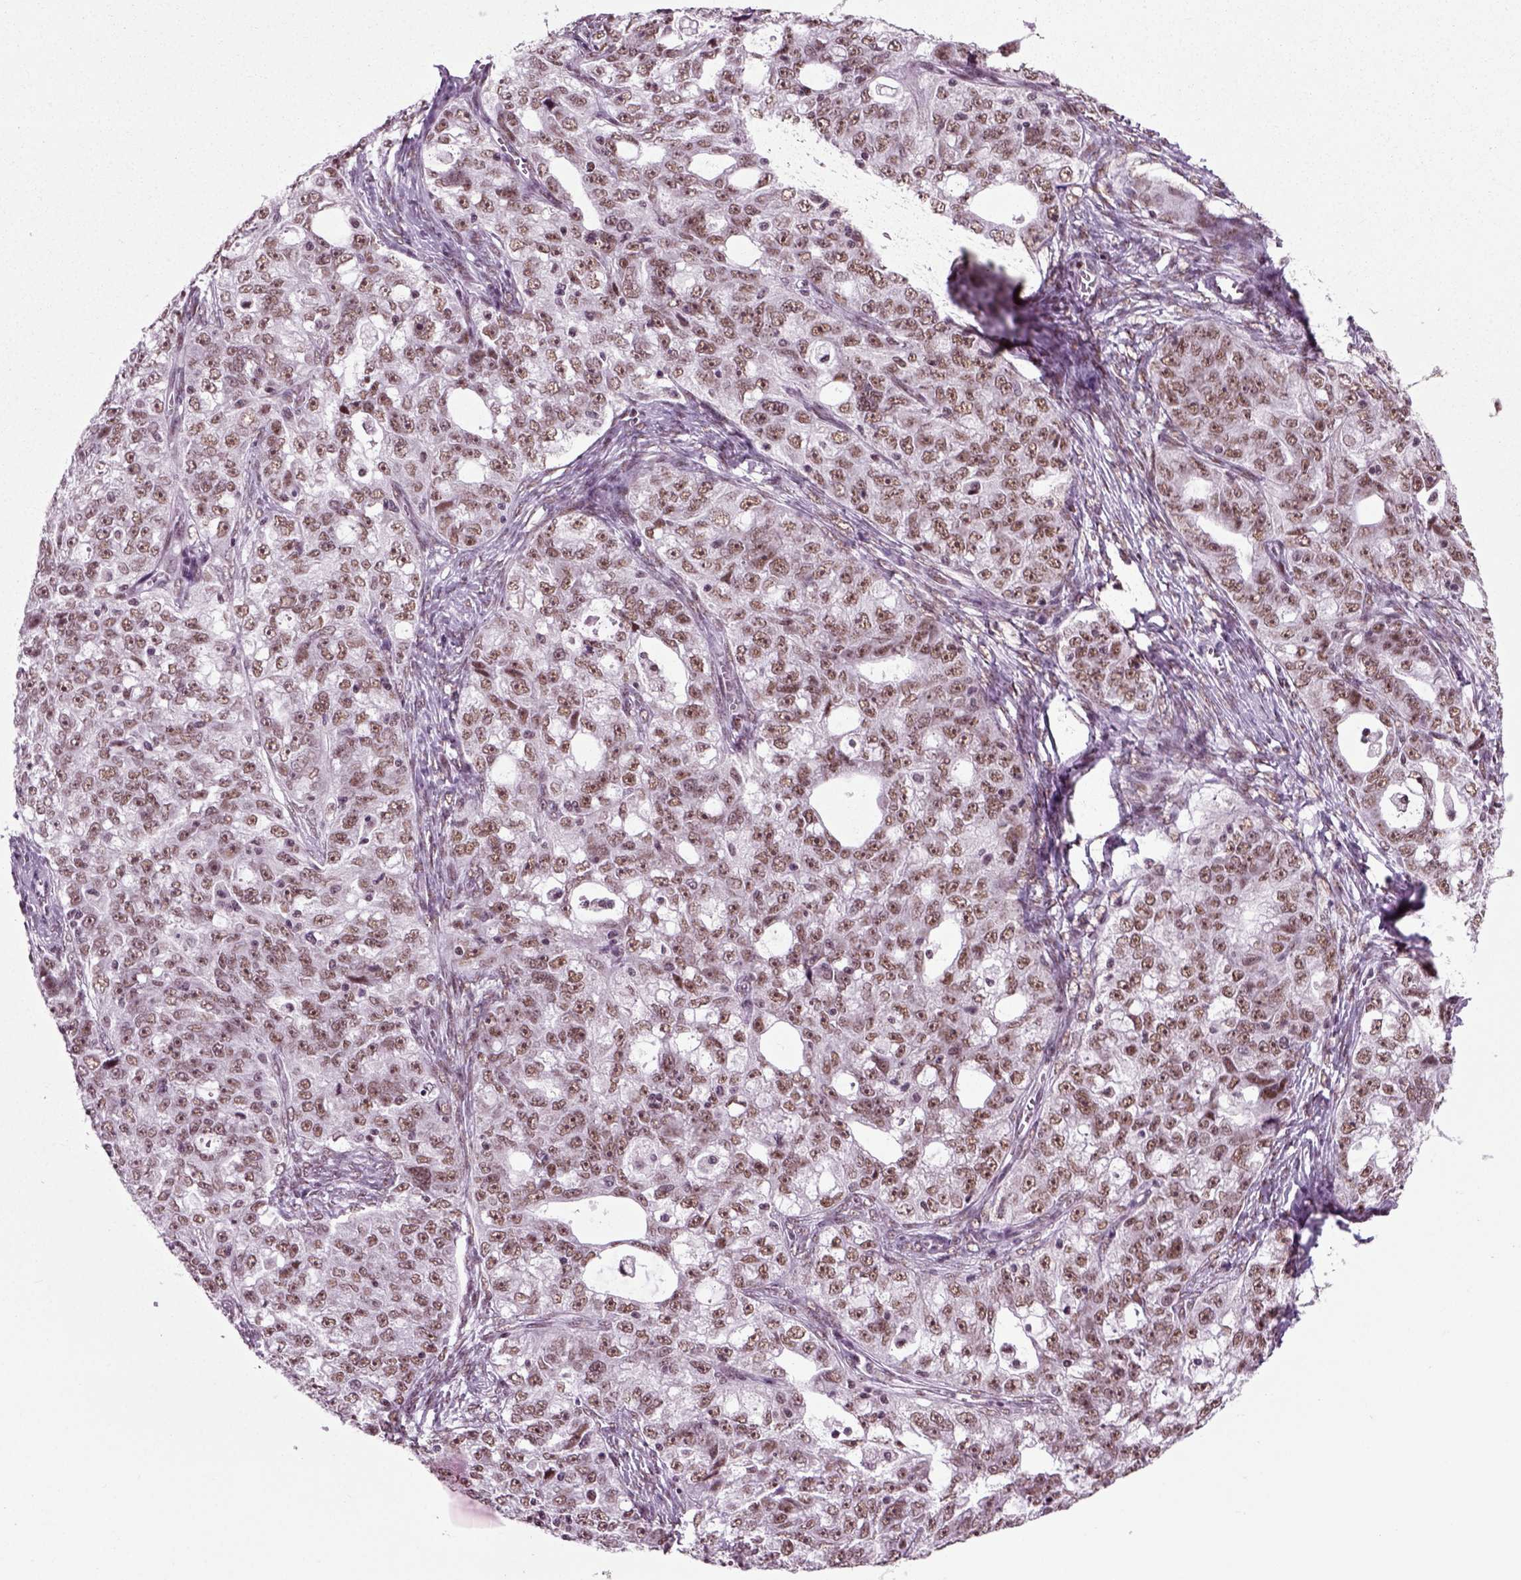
{"staining": {"intensity": "weak", "quantity": ">75%", "location": "nuclear"}, "tissue": "ovarian cancer", "cell_type": "Tumor cells", "image_type": "cancer", "snomed": [{"axis": "morphology", "description": "Cystadenocarcinoma, serous, NOS"}, {"axis": "topography", "description": "Ovary"}], "caption": "Weak nuclear protein staining is identified in approximately >75% of tumor cells in serous cystadenocarcinoma (ovarian).", "gene": "RCOR3", "patient": {"sex": "female", "age": 51}}